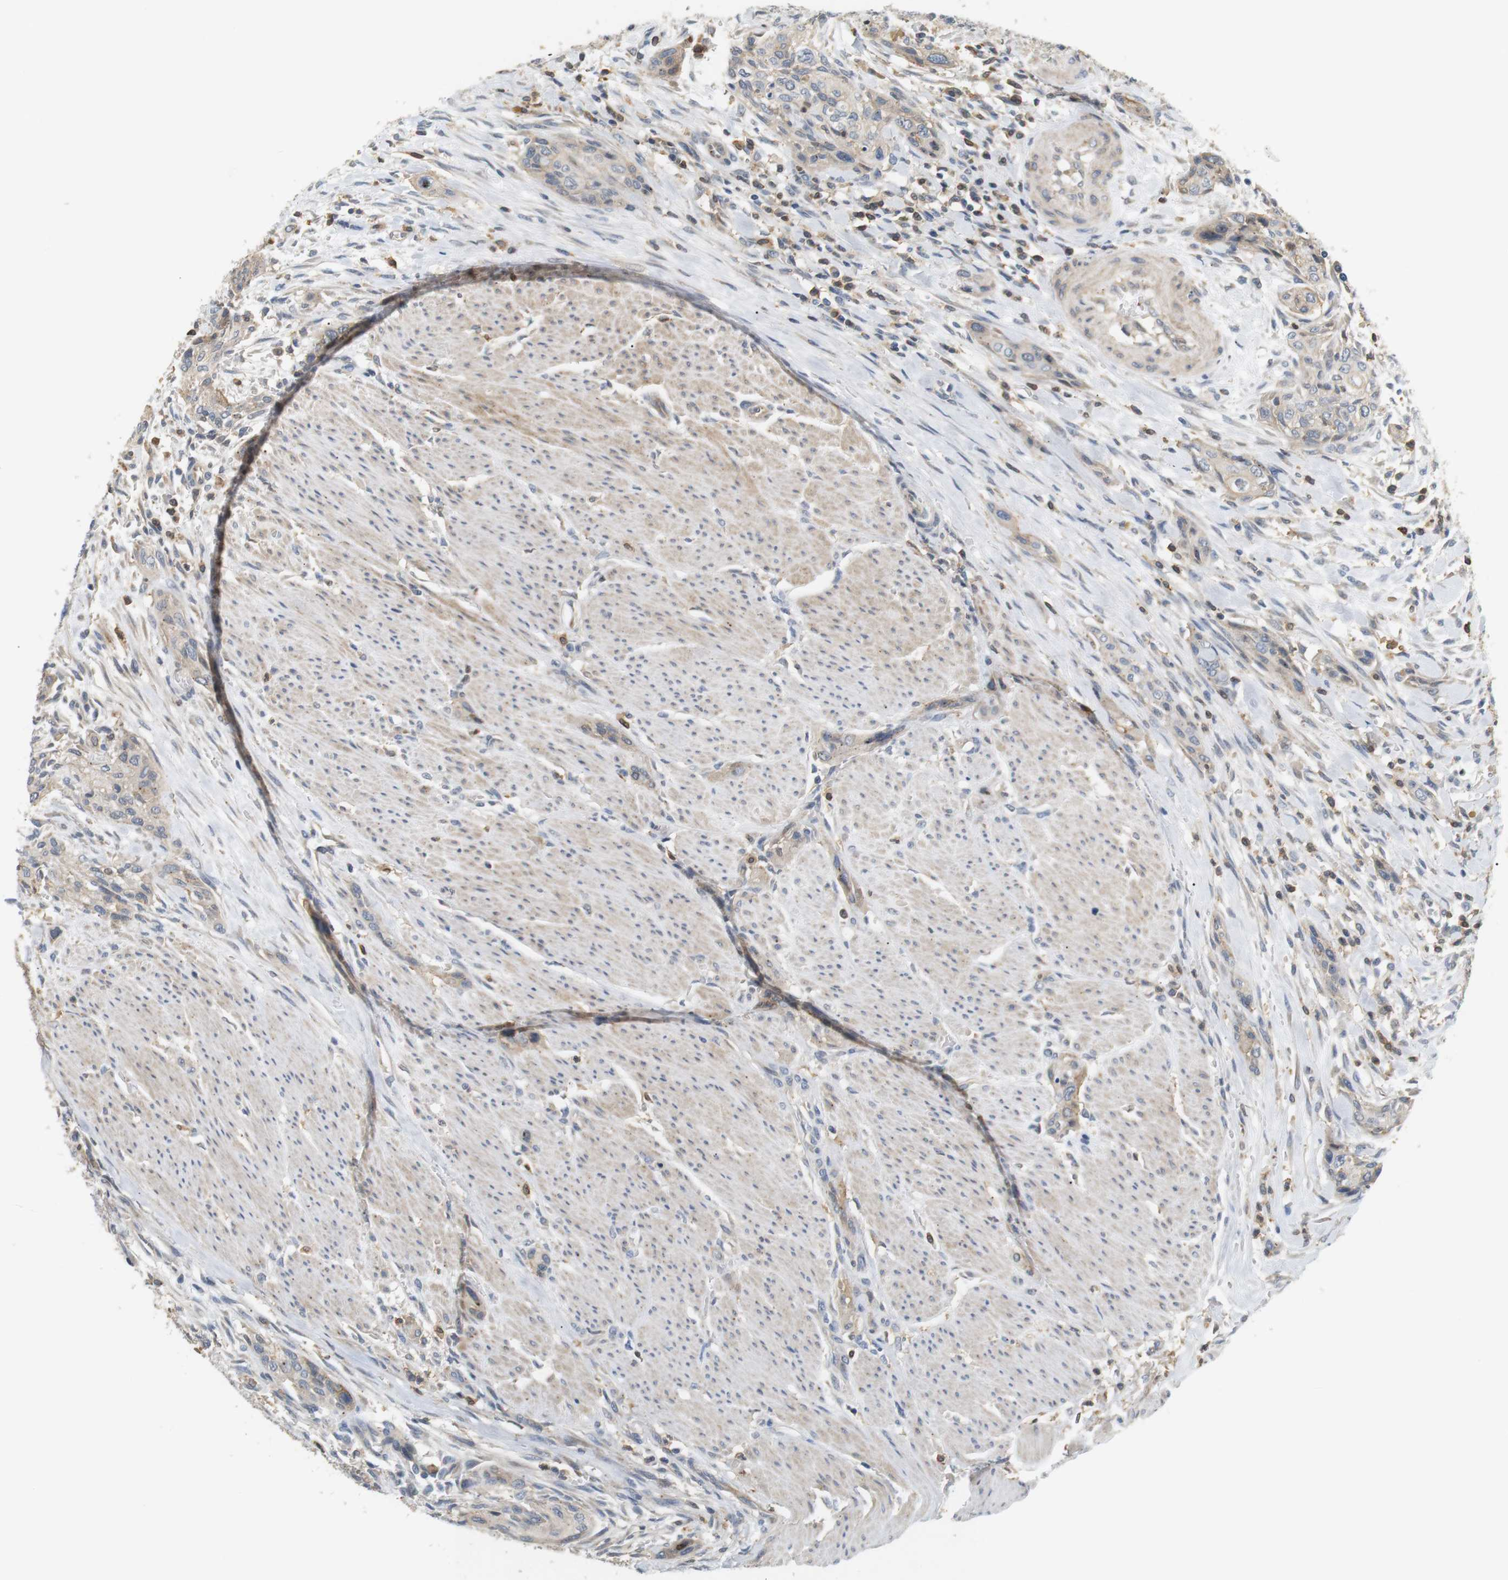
{"staining": {"intensity": "negative", "quantity": "none", "location": "none"}, "tissue": "urothelial cancer", "cell_type": "Tumor cells", "image_type": "cancer", "snomed": [{"axis": "morphology", "description": "Urothelial carcinoma, High grade"}, {"axis": "topography", "description": "Urinary bladder"}], "caption": "This is an immunohistochemistry (IHC) micrograph of high-grade urothelial carcinoma. There is no staining in tumor cells.", "gene": "P2RY1", "patient": {"sex": "male", "age": 35}}